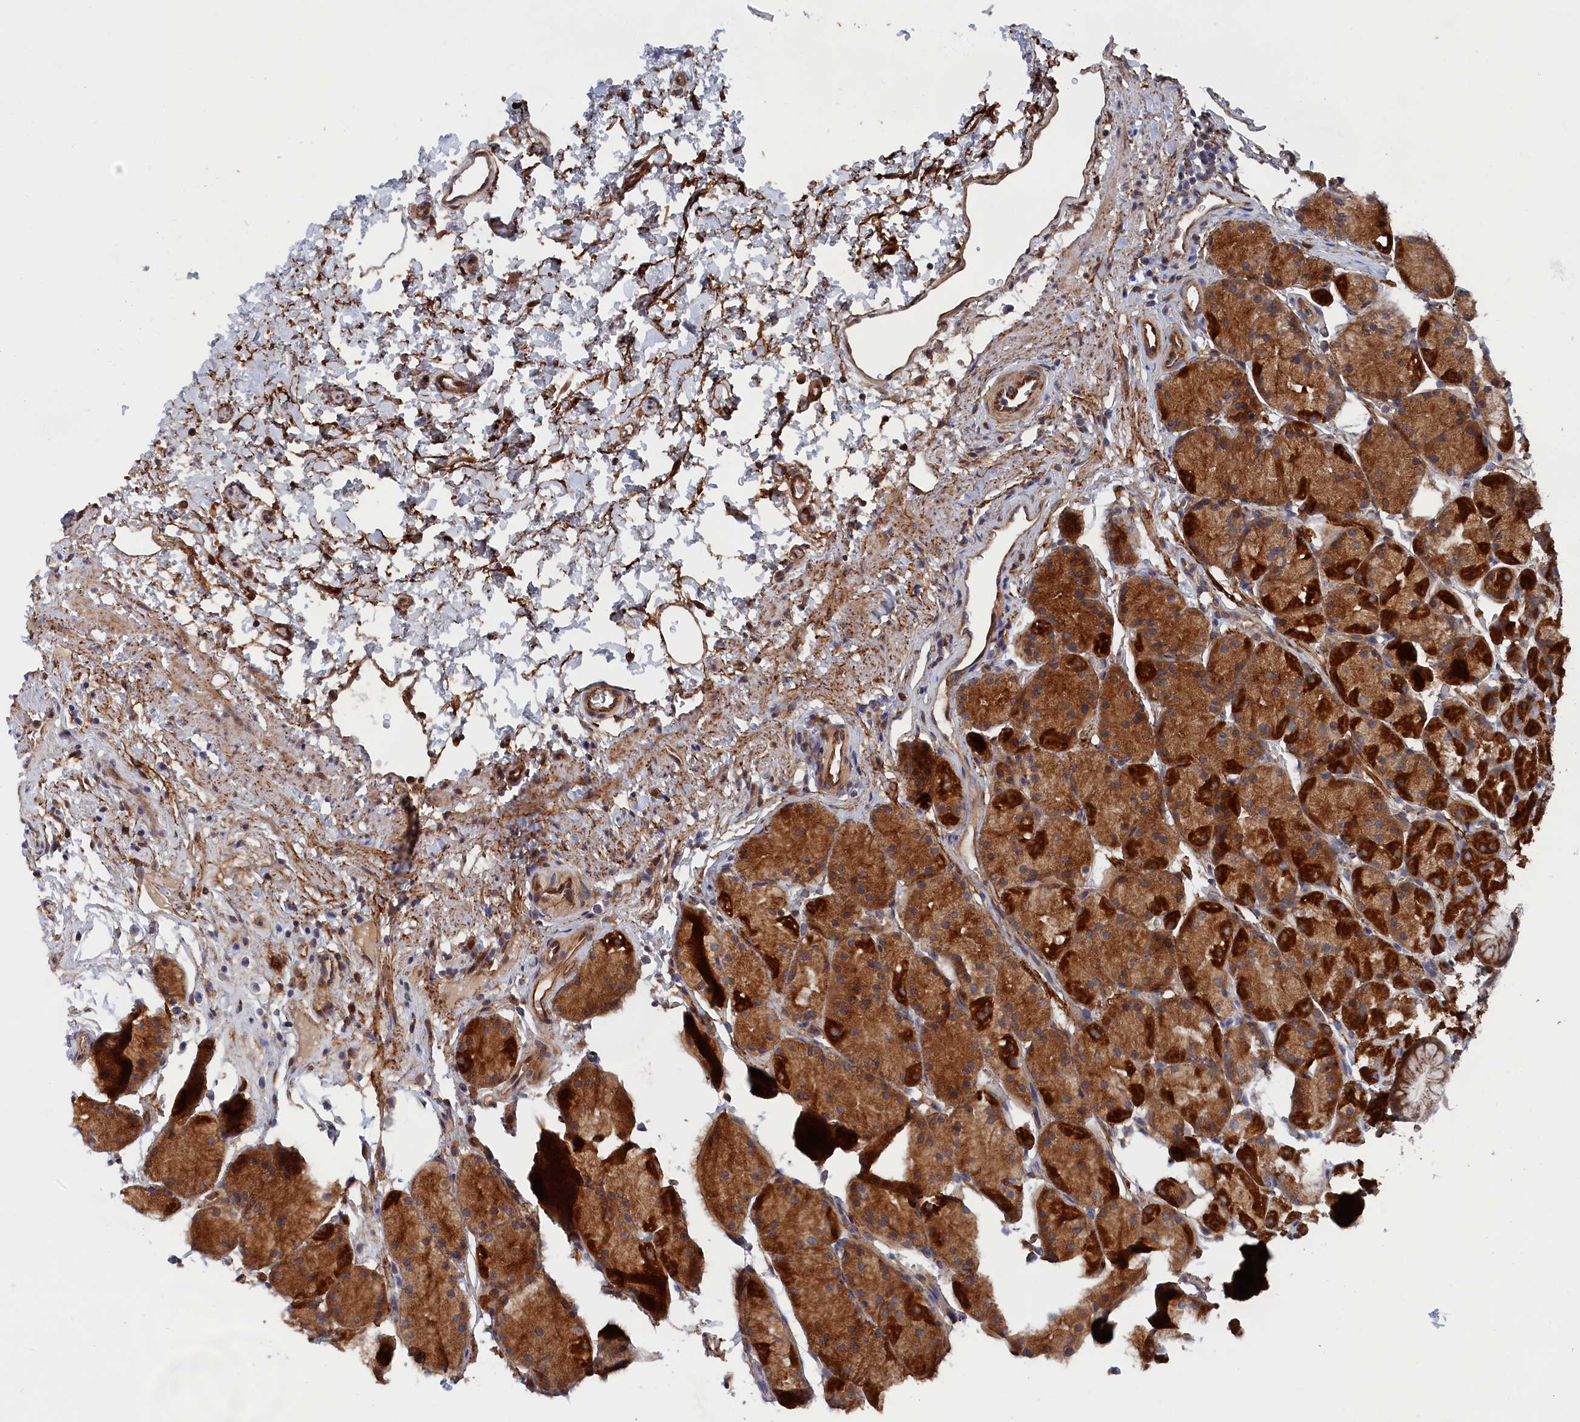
{"staining": {"intensity": "strong", "quantity": ">75%", "location": "cytoplasmic/membranous"}, "tissue": "stomach", "cell_type": "Glandular cells", "image_type": "normal", "snomed": [{"axis": "morphology", "description": "Normal tissue, NOS"}, {"axis": "topography", "description": "Stomach, upper"}, {"axis": "topography", "description": "Stomach"}], "caption": "Glandular cells reveal high levels of strong cytoplasmic/membranous positivity in about >75% of cells in unremarkable human stomach.", "gene": "TMEM196", "patient": {"sex": "male", "age": 47}}